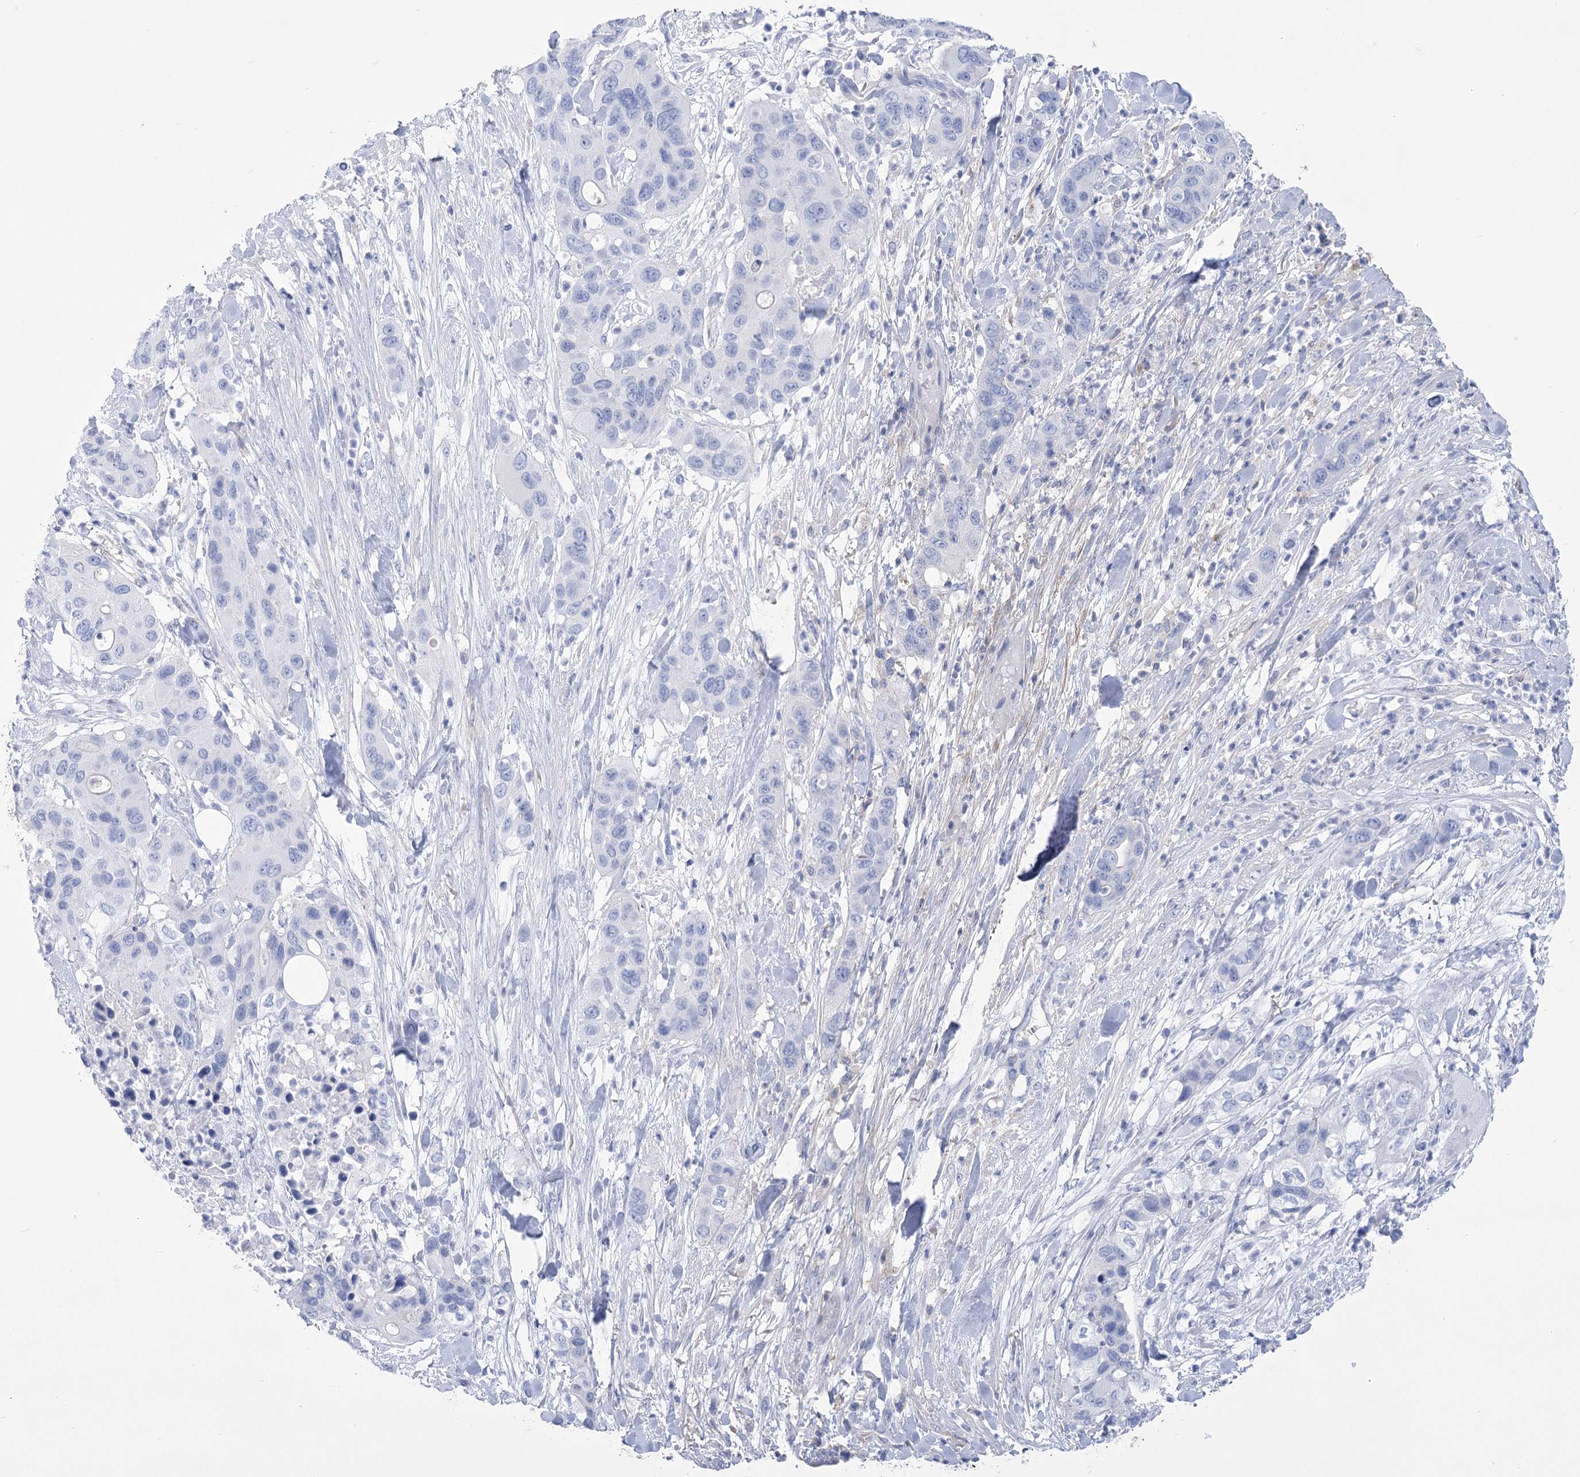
{"staining": {"intensity": "negative", "quantity": "none", "location": "none"}, "tissue": "pancreatic cancer", "cell_type": "Tumor cells", "image_type": "cancer", "snomed": [{"axis": "morphology", "description": "Adenocarcinoma, NOS"}, {"axis": "topography", "description": "Pancreas"}], "caption": "A micrograph of human pancreatic cancer (adenocarcinoma) is negative for staining in tumor cells. Nuclei are stained in blue.", "gene": "PCDHA1", "patient": {"sex": "female", "age": 71}}